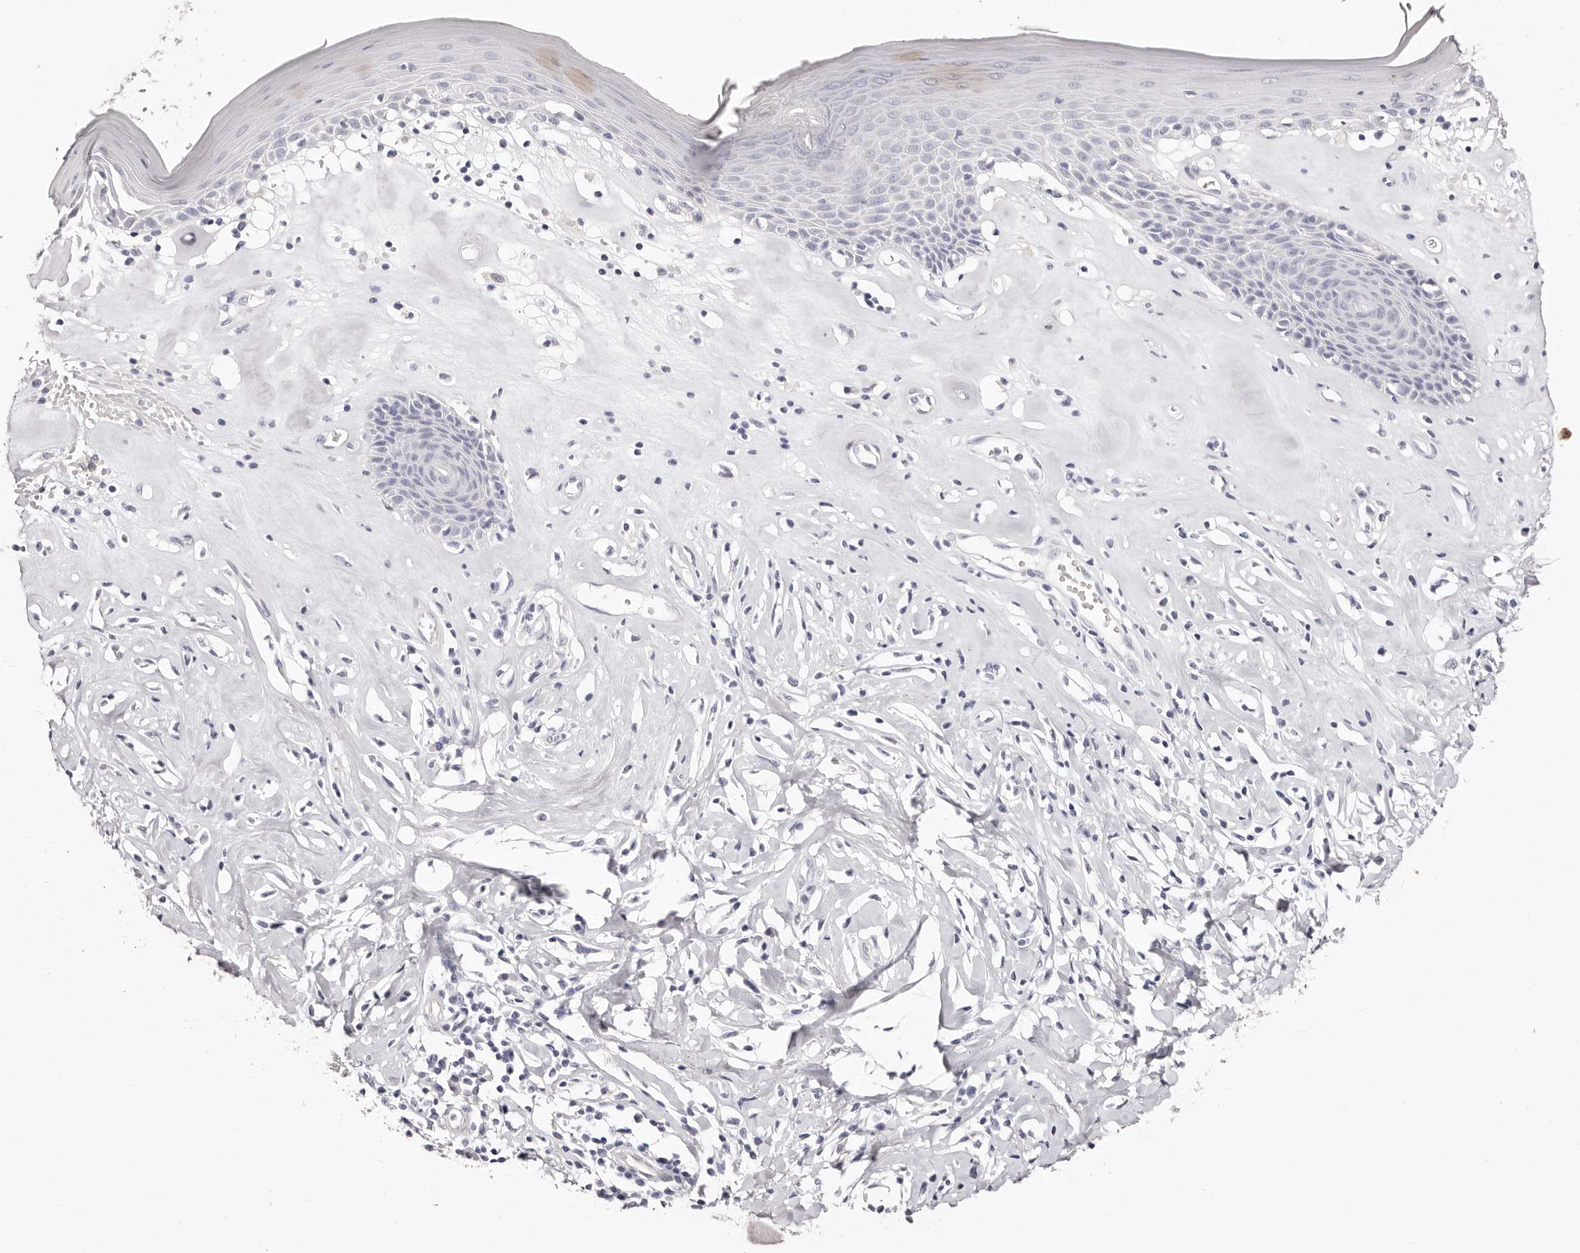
{"staining": {"intensity": "negative", "quantity": "none", "location": "none"}, "tissue": "skin", "cell_type": "Epidermal cells", "image_type": "normal", "snomed": [{"axis": "morphology", "description": "Normal tissue, NOS"}, {"axis": "morphology", "description": "Inflammation, NOS"}, {"axis": "topography", "description": "Vulva"}], "caption": "This is an IHC micrograph of unremarkable human skin. There is no expression in epidermal cells.", "gene": "PF4", "patient": {"sex": "female", "age": 84}}